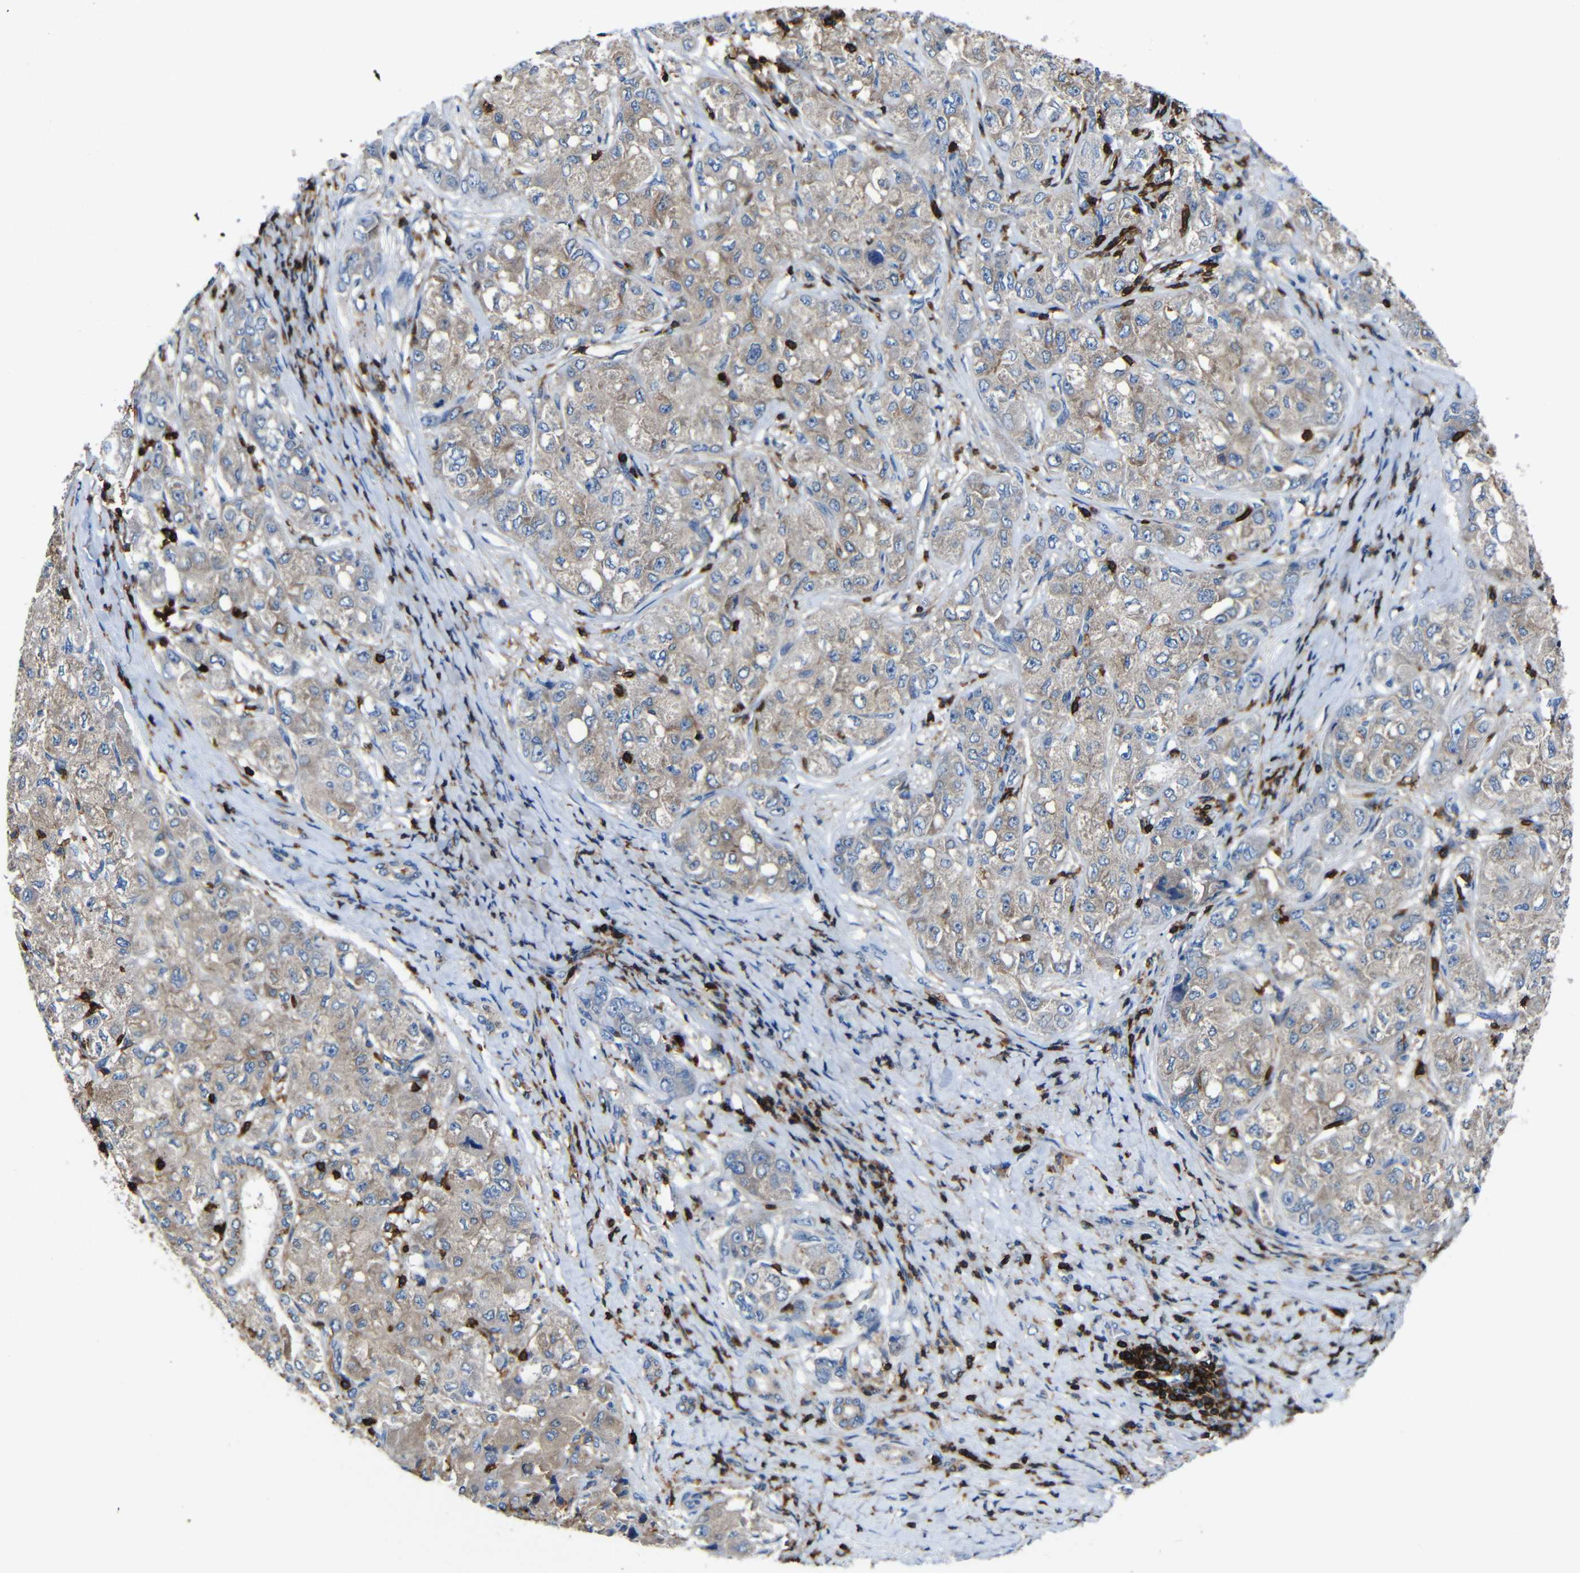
{"staining": {"intensity": "weak", "quantity": ">75%", "location": "cytoplasmic/membranous"}, "tissue": "liver cancer", "cell_type": "Tumor cells", "image_type": "cancer", "snomed": [{"axis": "morphology", "description": "Carcinoma, Hepatocellular, NOS"}, {"axis": "topography", "description": "Liver"}], "caption": "Protein staining exhibits weak cytoplasmic/membranous positivity in about >75% of tumor cells in liver cancer. Immunohistochemistry (ihc) stains the protein of interest in brown and the nuclei are stained blue.", "gene": "P2RY12", "patient": {"sex": "male", "age": 80}}